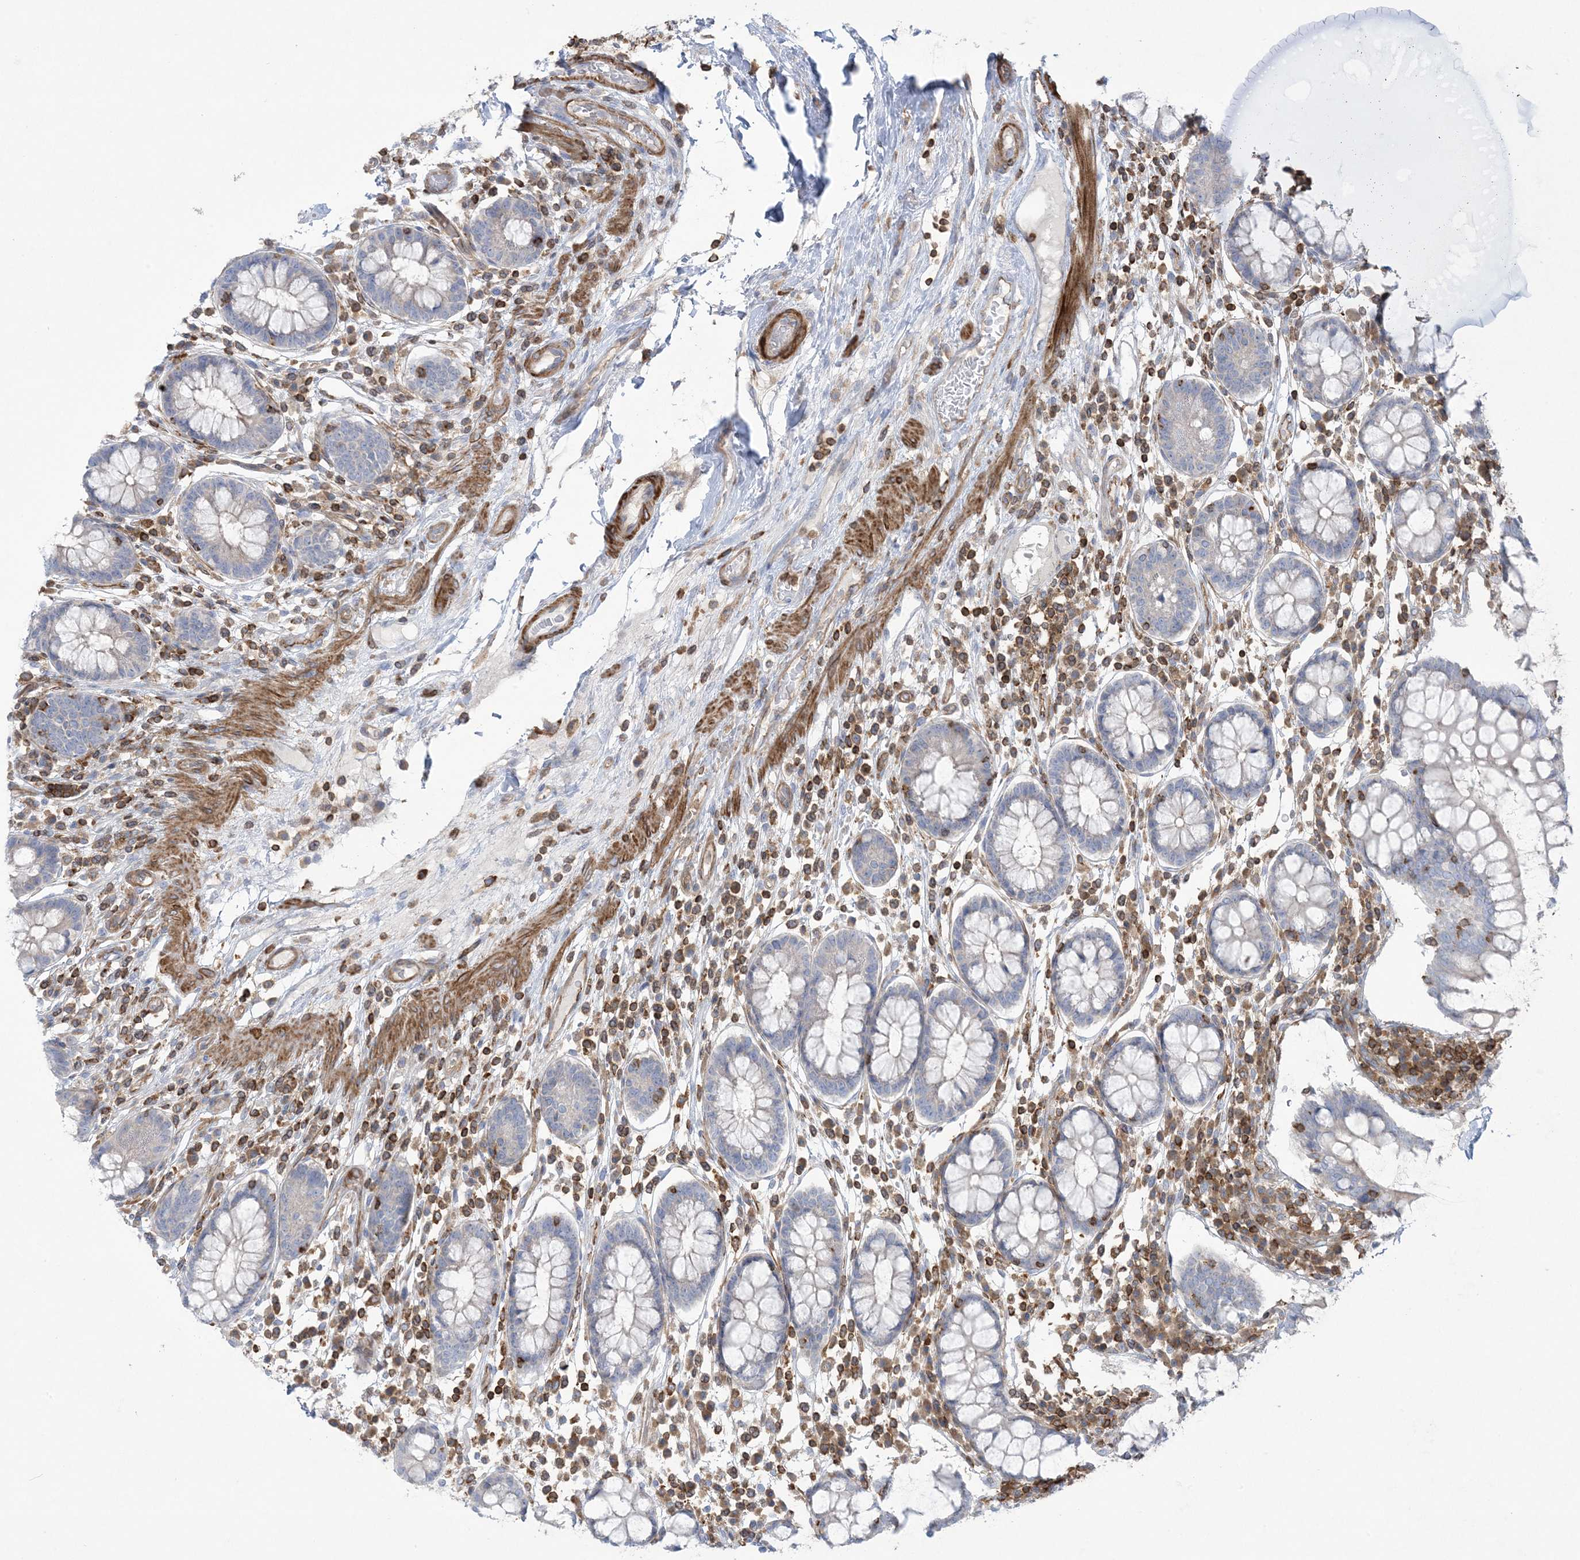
{"staining": {"intensity": "moderate", "quantity": "25%-75%", "location": "cytoplasmic/membranous"}, "tissue": "colon", "cell_type": "Endothelial cells", "image_type": "normal", "snomed": [{"axis": "morphology", "description": "Normal tissue, NOS"}, {"axis": "topography", "description": "Colon"}], "caption": "Protein staining displays moderate cytoplasmic/membranous positivity in approximately 25%-75% of endothelial cells in normal colon.", "gene": "ARHGAP30", "patient": {"sex": "female", "age": 79}}